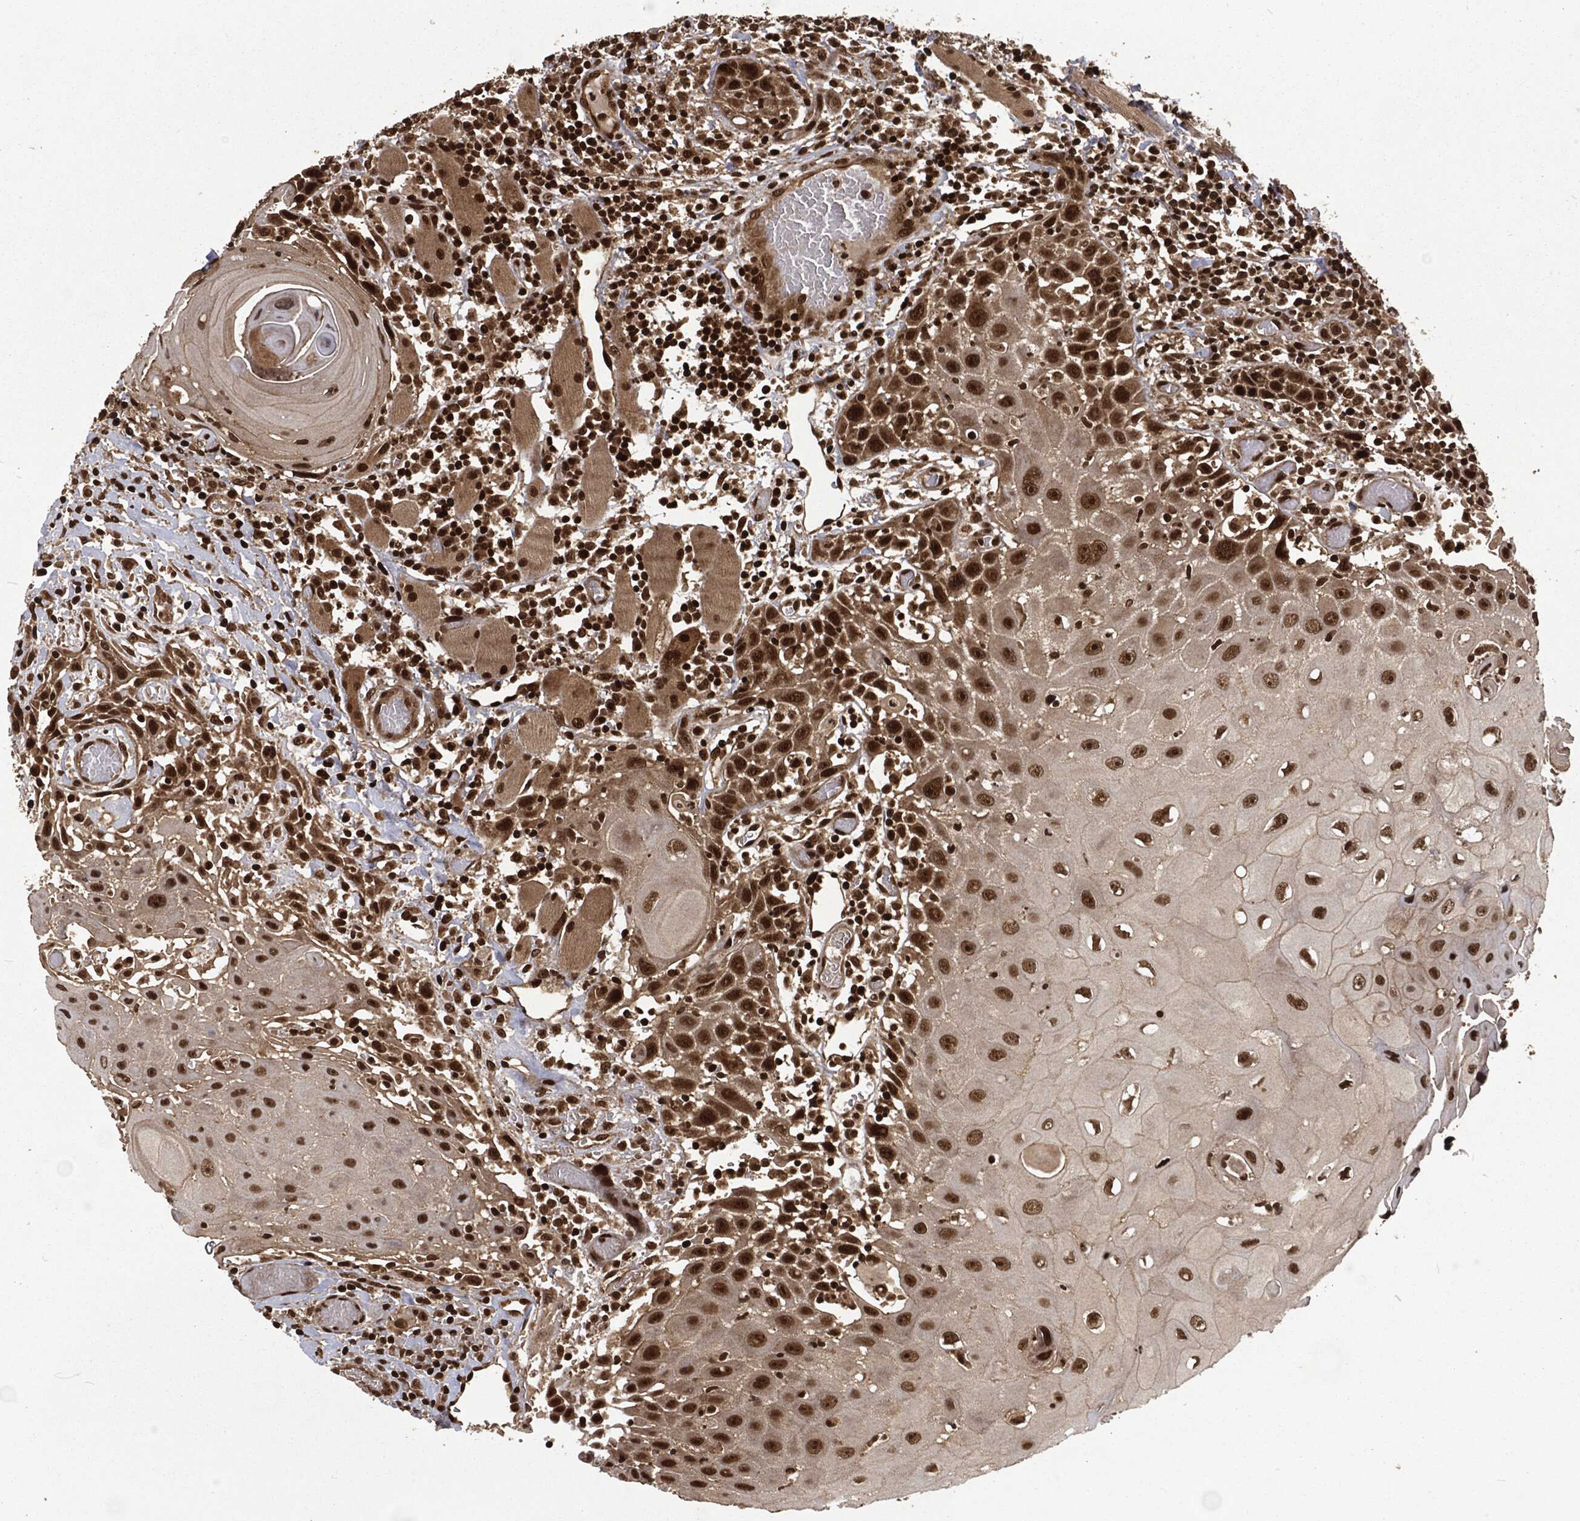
{"staining": {"intensity": "strong", "quantity": "25%-75%", "location": "nuclear"}, "tissue": "head and neck cancer", "cell_type": "Tumor cells", "image_type": "cancer", "snomed": [{"axis": "morphology", "description": "Normal tissue, NOS"}, {"axis": "morphology", "description": "Squamous cell carcinoma, NOS"}, {"axis": "topography", "description": "Oral tissue"}, {"axis": "topography", "description": "Head-Neck"}], "caption": "Tumor cells display high levels of strong nuclear staining in about 25%-75% of cells in head and neck cancer (squamous cell carcinoma).", "gene": "NGRN", "patient": {"sex": "male", "age": 71}}